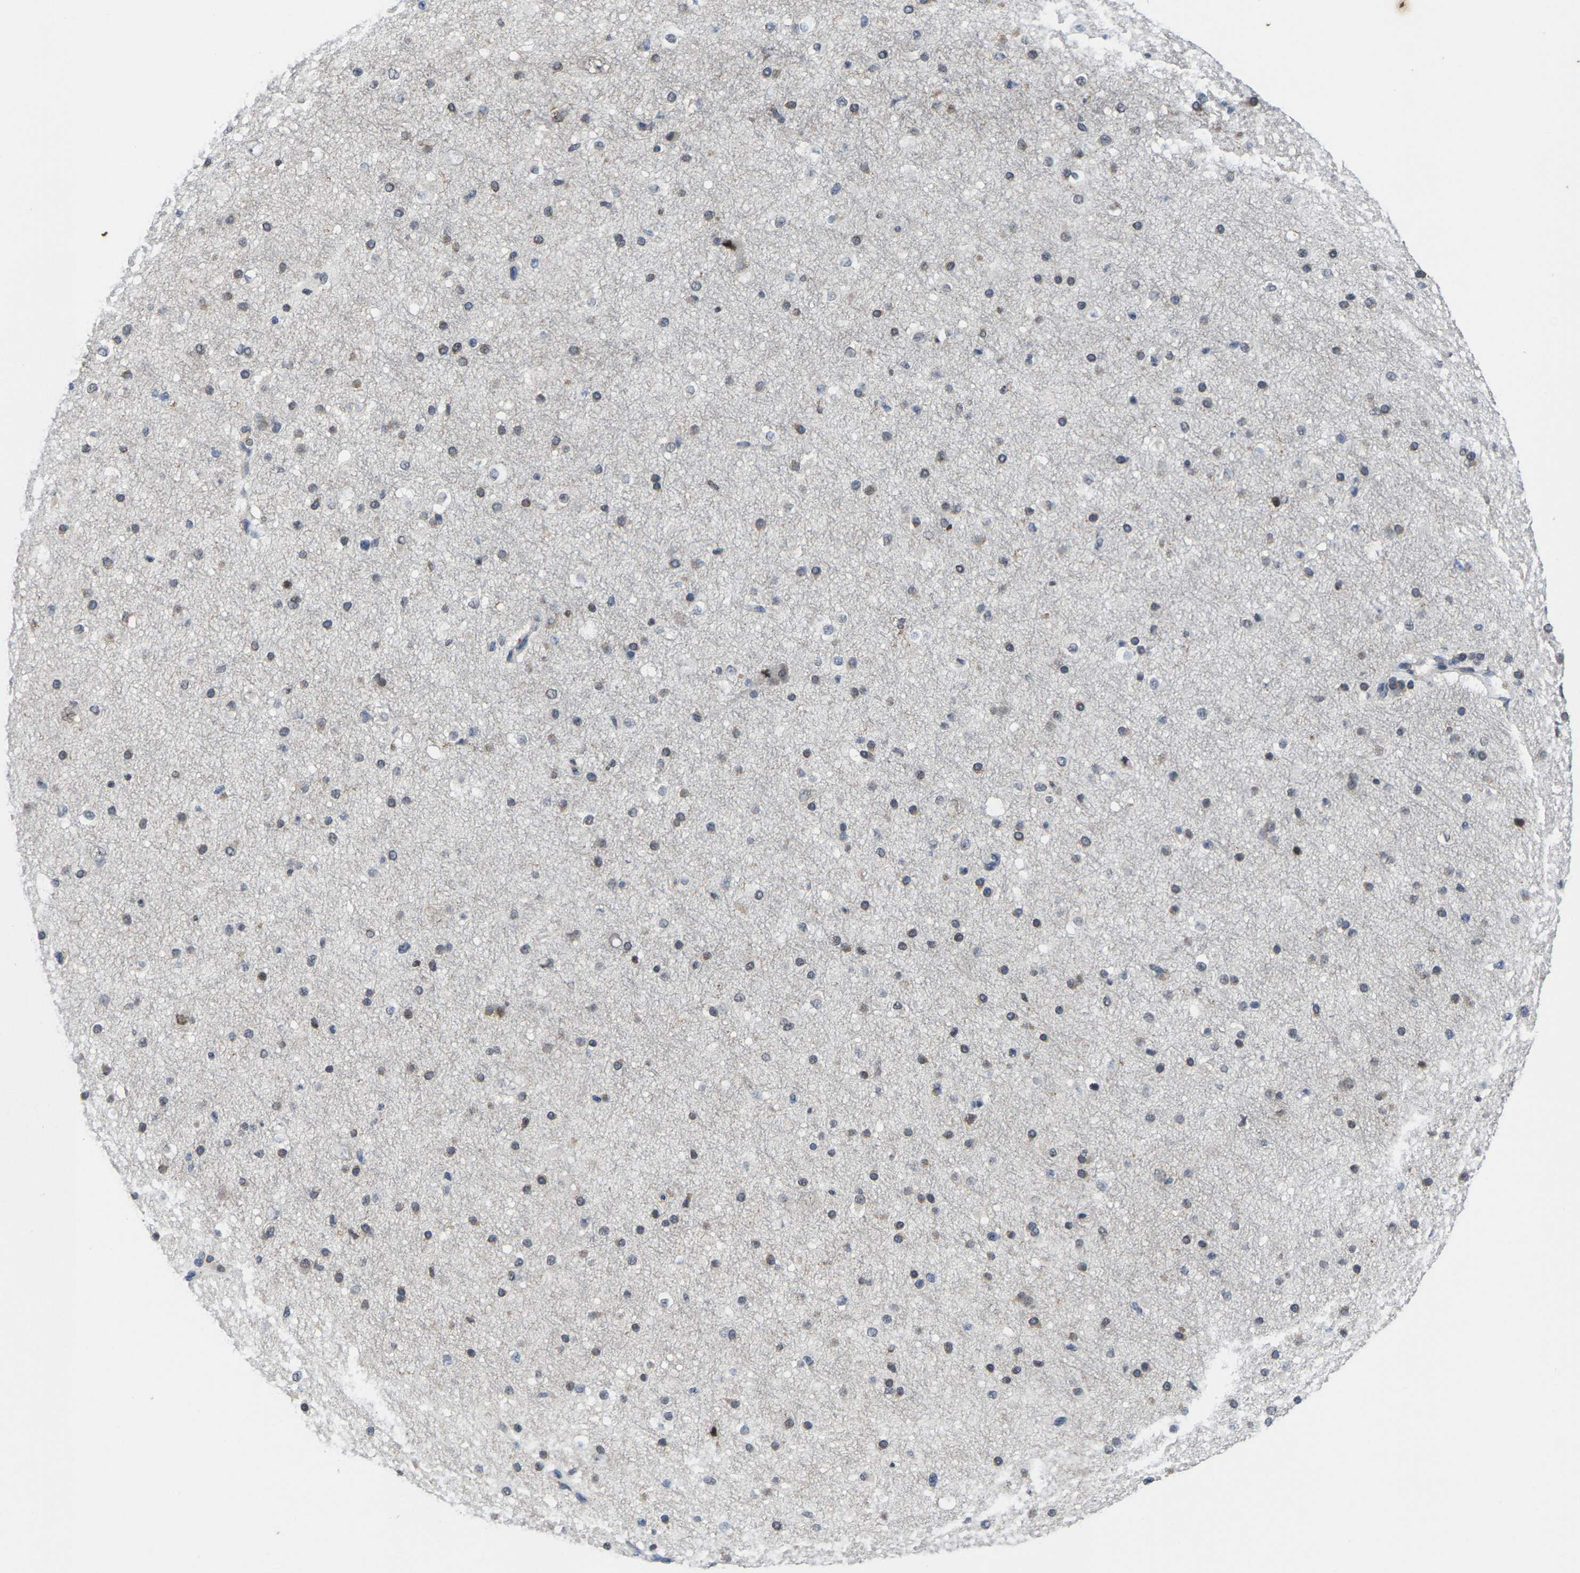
{"staining": {"intensity": "negative", "quantity": "none", "location": "none"}, "tissue": "cerebral cortex", "cell_type": "Endothelial cells", "image_type": "normal", "snomed": [{"axis": "morphology", "description": "Normal tissue, NOS"}, {"axis": "morphology", "description": "Developmental malformation"}, {"axis": "topography", "description": "Cerebral cortex"}], "caption": "Immunohistochemistry image of unremarkable cerebral cortex: human cerebral cortex stained with DAB (3,3'-diaminobenzidine) exhibits no significant protein expression in endothelial cells.", "gene": "FGD3", "patient": {"sex": "female", "age": 30}}